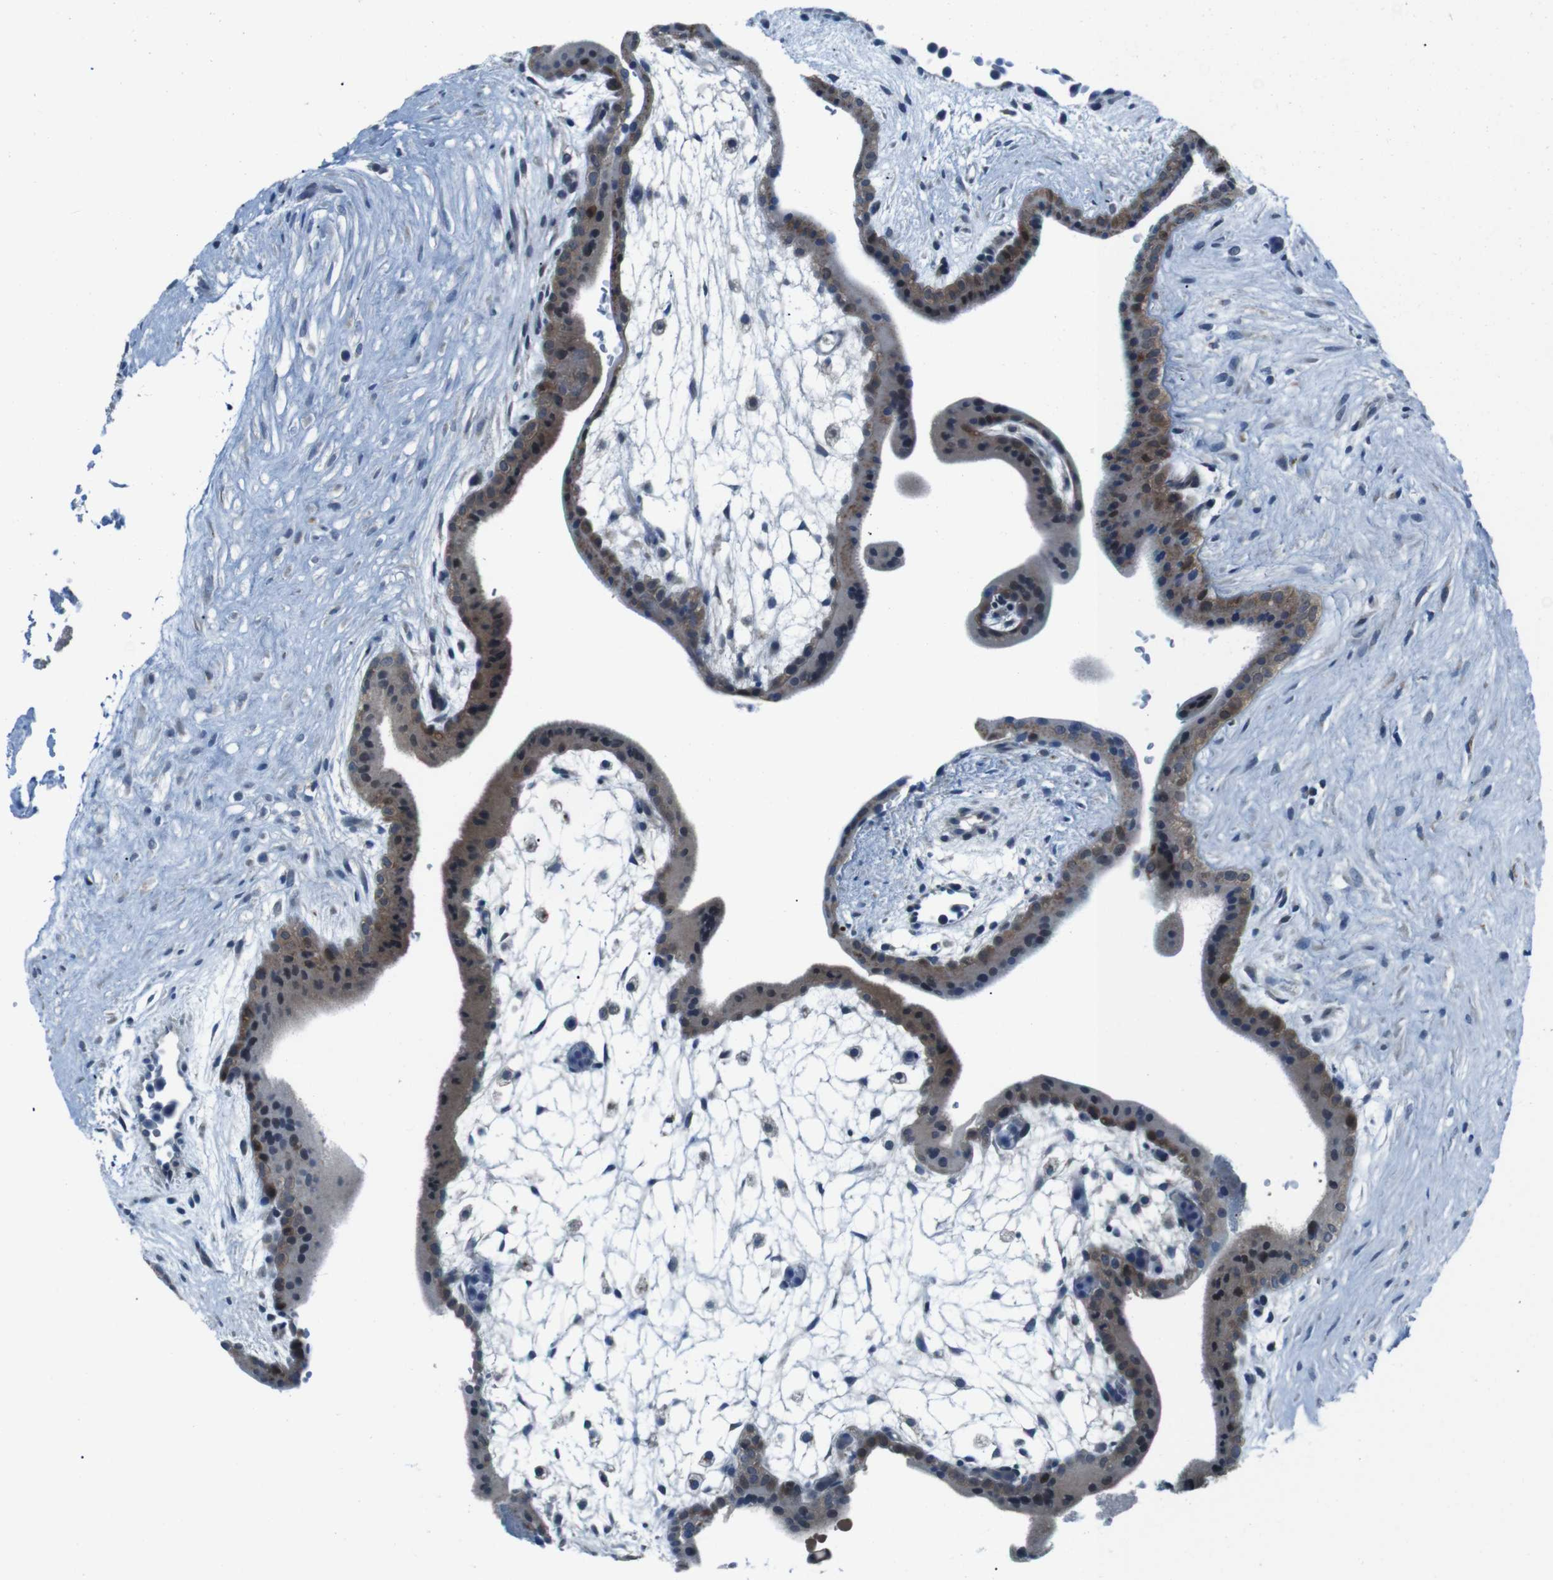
{"staining": {"intensity": "moderate", "quantity": ">75%", "location": "cytoplasmic/membranous"}, "tissue": "placenta", "cell_type": "Trophoblastic cells", "image_type": "normal", "snomed": [{"axis": "morphology", "description": "Normal tissue, NOS"}, {"axis": "topography", "description": "Placenta"}], "caption": "Moderate cytoplasmic/membranous positivity for a protein is identified in about >75% of trophoblastic cells of unremarkable placenta using immunohistochemistry (IHC).", "gene": "LRP5", "patient": {"sex": "female", "age": 35}}